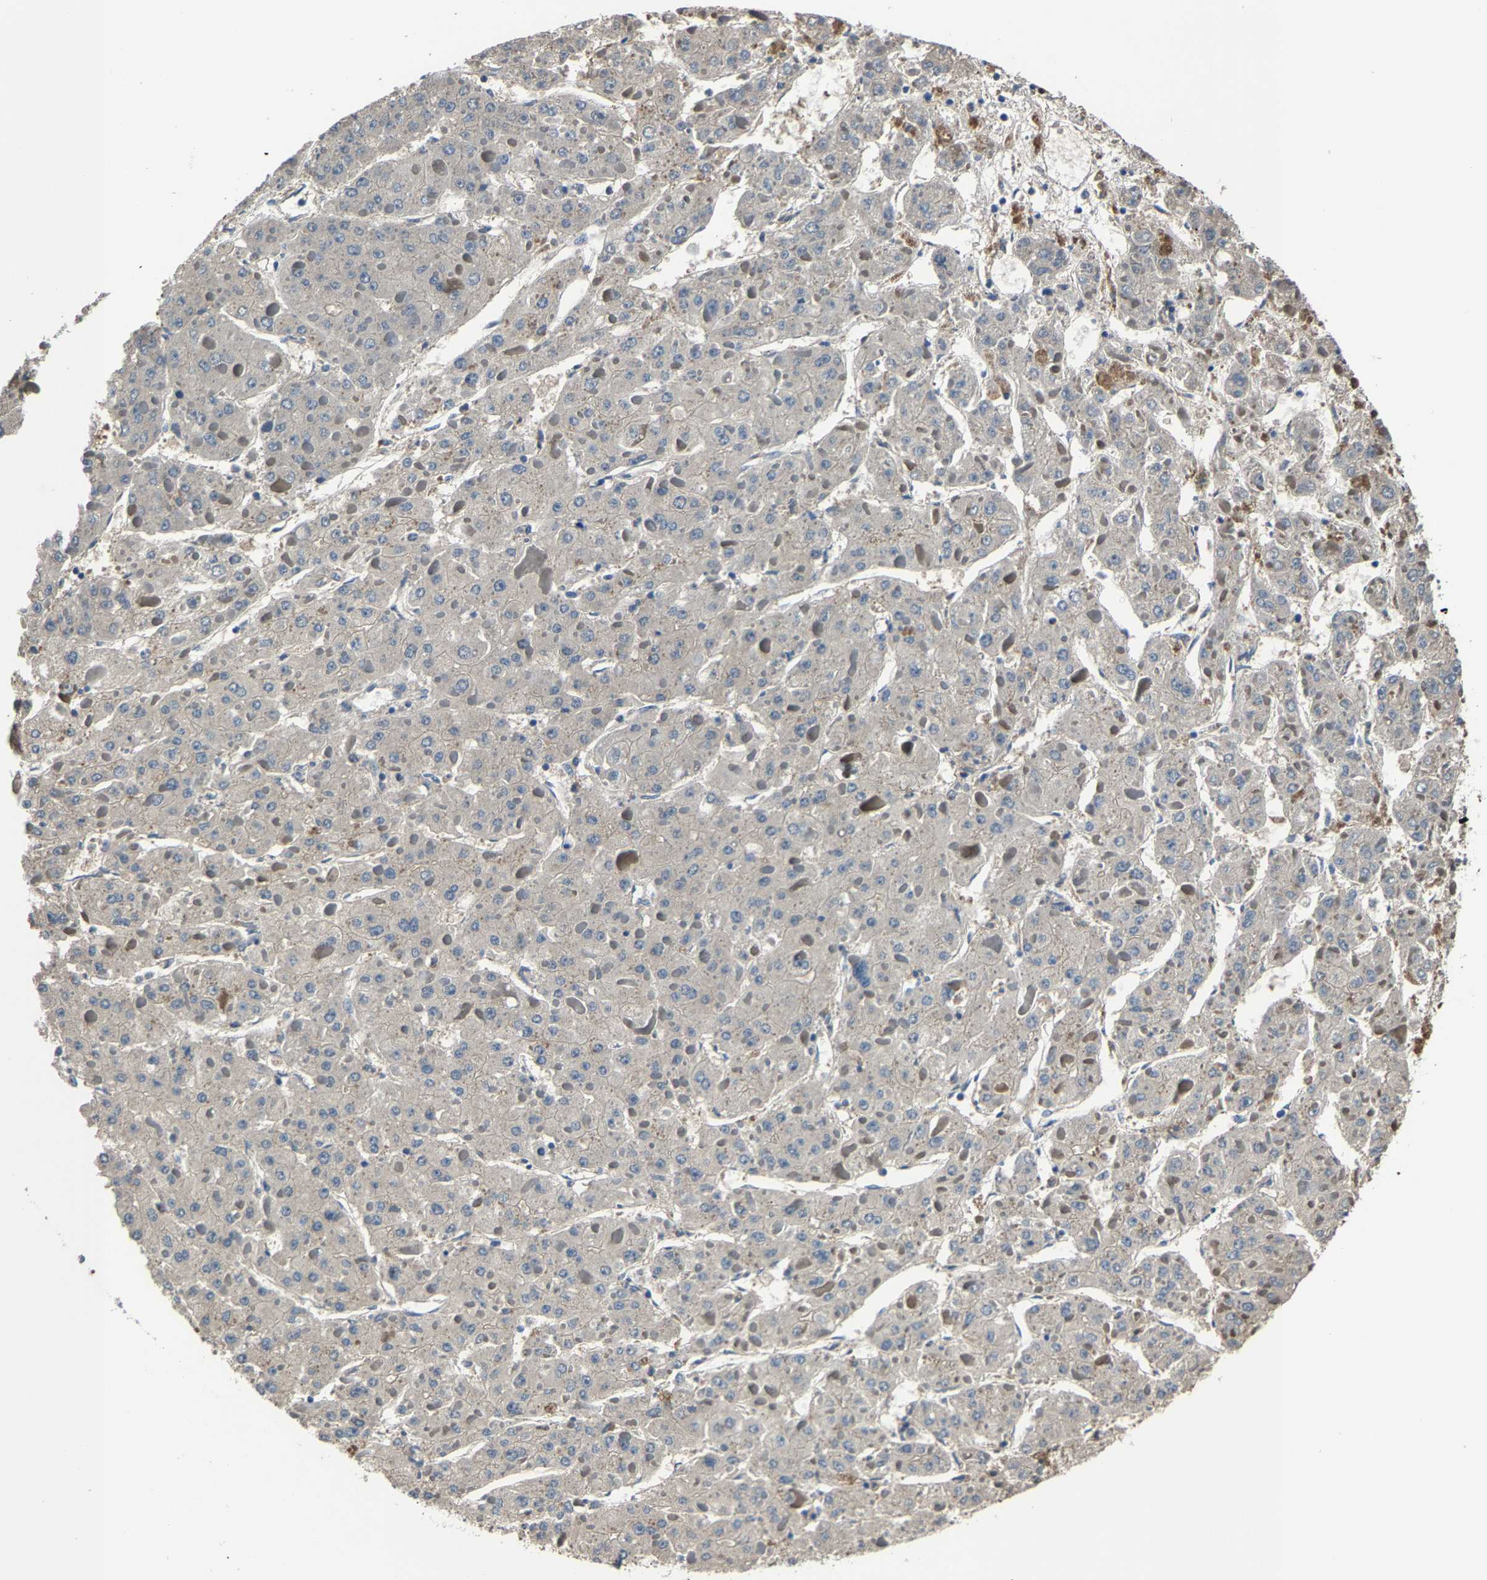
{"staining": {"intensity": "negative", "quantity": "none", "location": "none"}, "tissue": "liver cancer", "cell_type": "Tumor cells", "image_type": "cancer", "snomed": [{"axis": "morphology", "description": "Carcinoma, Hepatocellular, NOS"}, {"axis": "topography", "description": "Liver"}], "caption": "A photomicrograph of hepatocellular carcinoma (liver) stained for a protein demonstrates no brown staining in tumor cells.", "gene": "STRBP", "patient": {"sex": "female", "age": 73}}